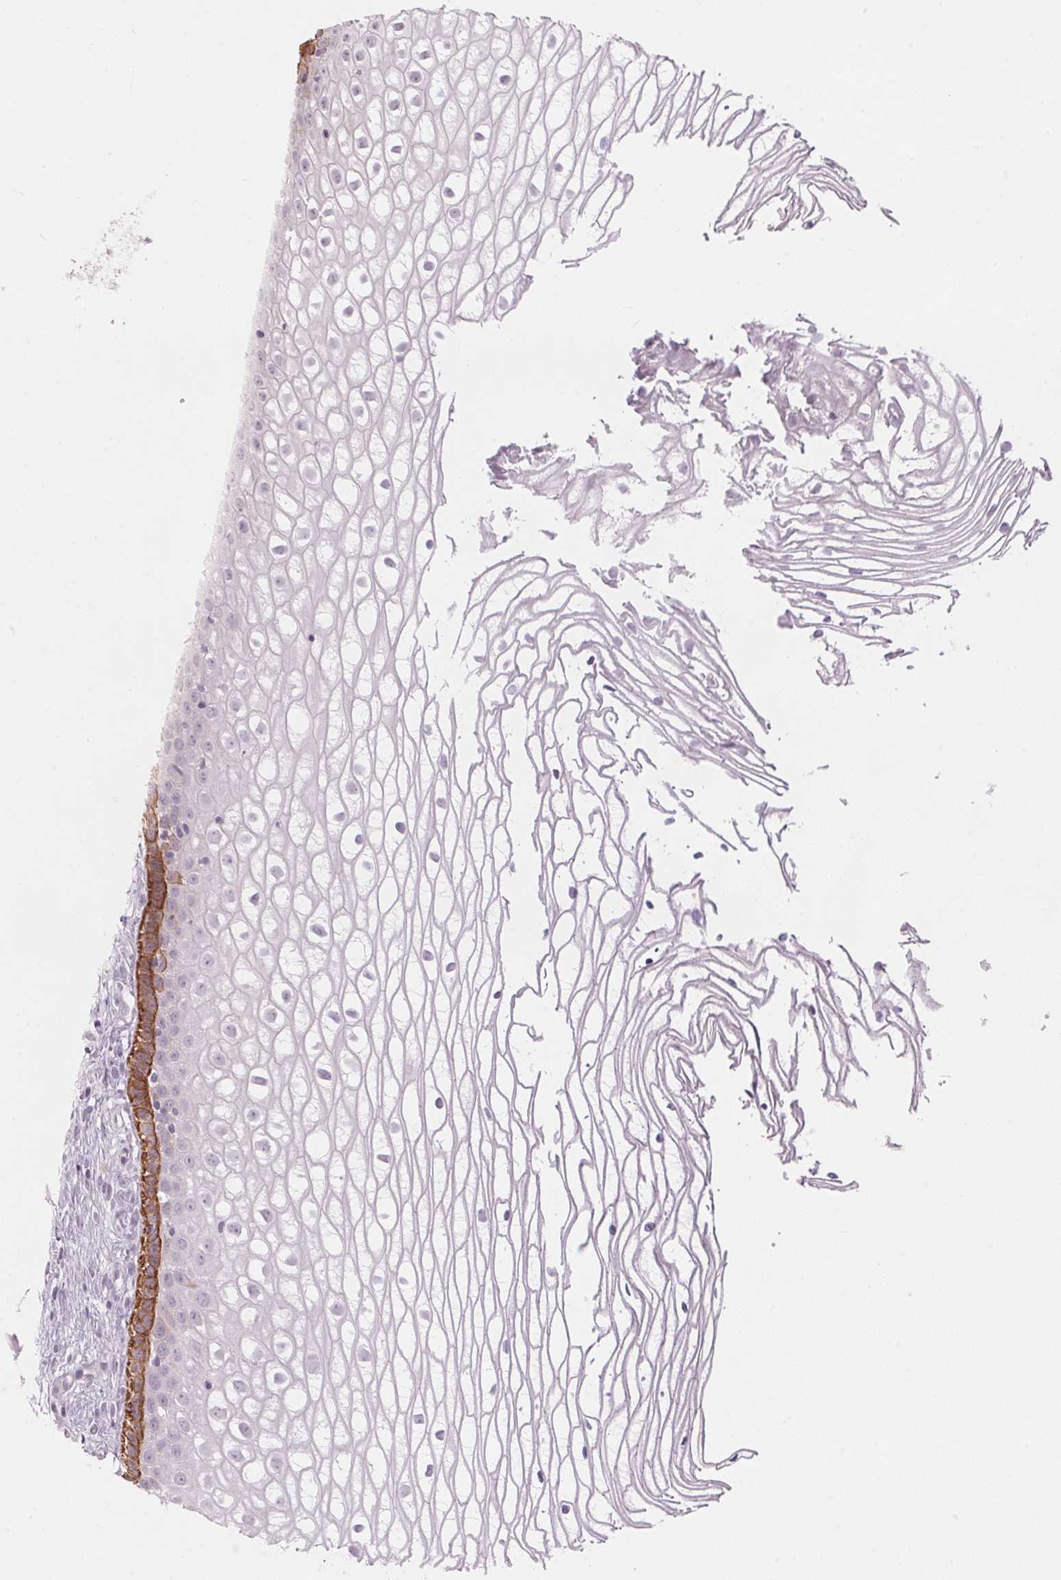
{"staining": {"intensity": "strong", "quantity": ">75%", "location": "cytoplasmic/membranous"}, "tissue": "cervix", "cell_type": "Glandular cells", "image_type": "normal", "snomed": [{"axis": "morphology", "description": "Normal tissue, NOS"}, {"axis": "topography", "description": "Cervix"}], "caption": "A histopathology image showing strong cytoplasmic/membranous positivity in about >75% of glandular cells in benign cervix, as visualized by brown immunohistochemical staining.", "gene": "SCTR", "patient": {"sex": "female", "age": 40}}